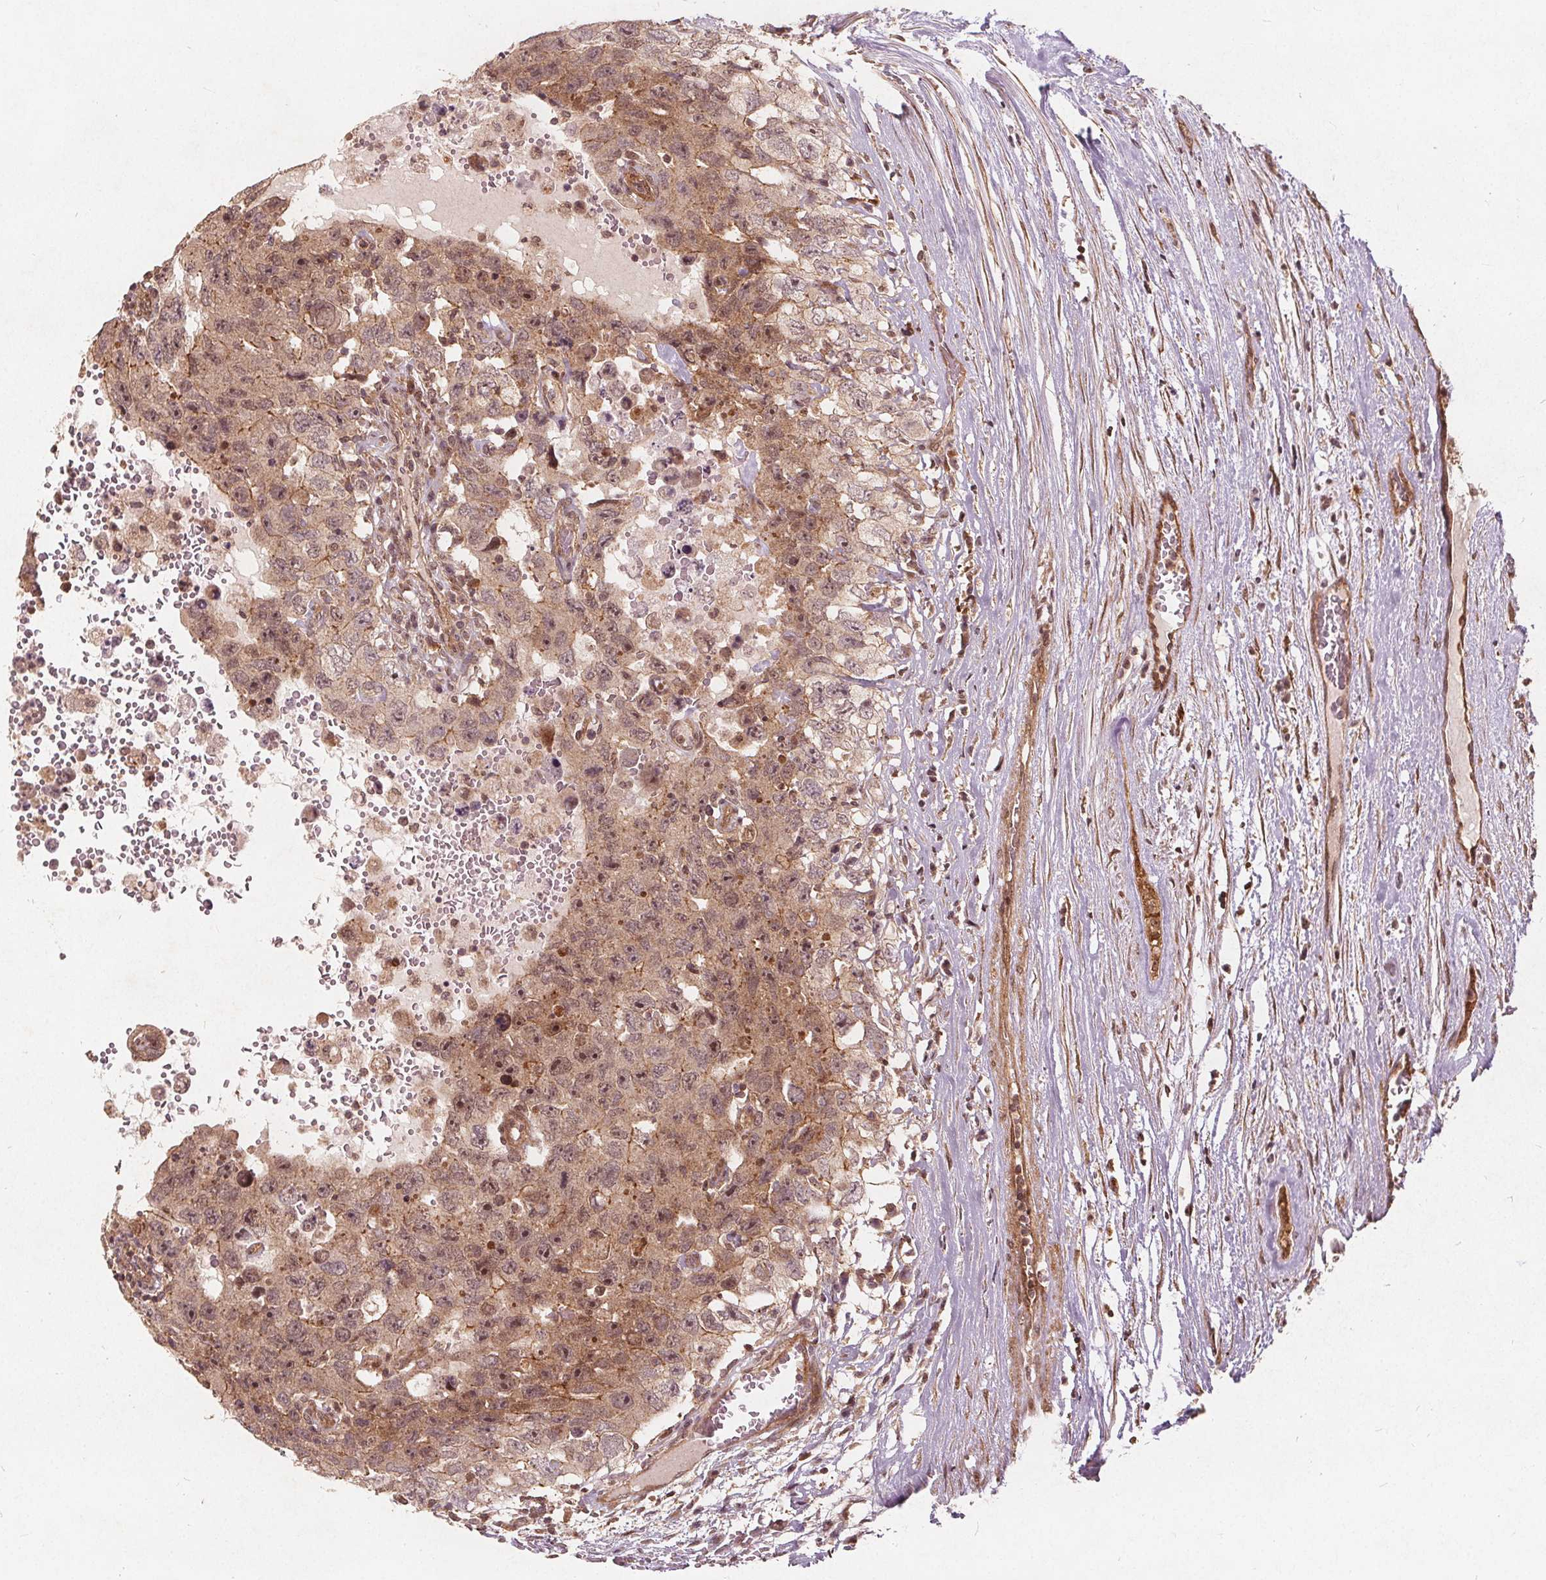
{"staining": {"intensity": "weak", "quantity": ">75%", "location": "cytoplasmic/membranous"}, "tissue": "testis cancer", "cell_type": "Tumor cells", "image_type": "cancer", "snomed": [{"axis": "morphology", "description": "Carcinoma, Embryonal, NOS"}, {"axis": "topography", "description": "Testis"}], "caption": "Approximately >75% of tumor cells in testis embryonal carcinoma display weak cytoplasmic/membranous protein positivity as visualized by brown immunohistochemical staining.", "gene": "PPP1CB", "patient": {"sex": "male", "age": 26}}